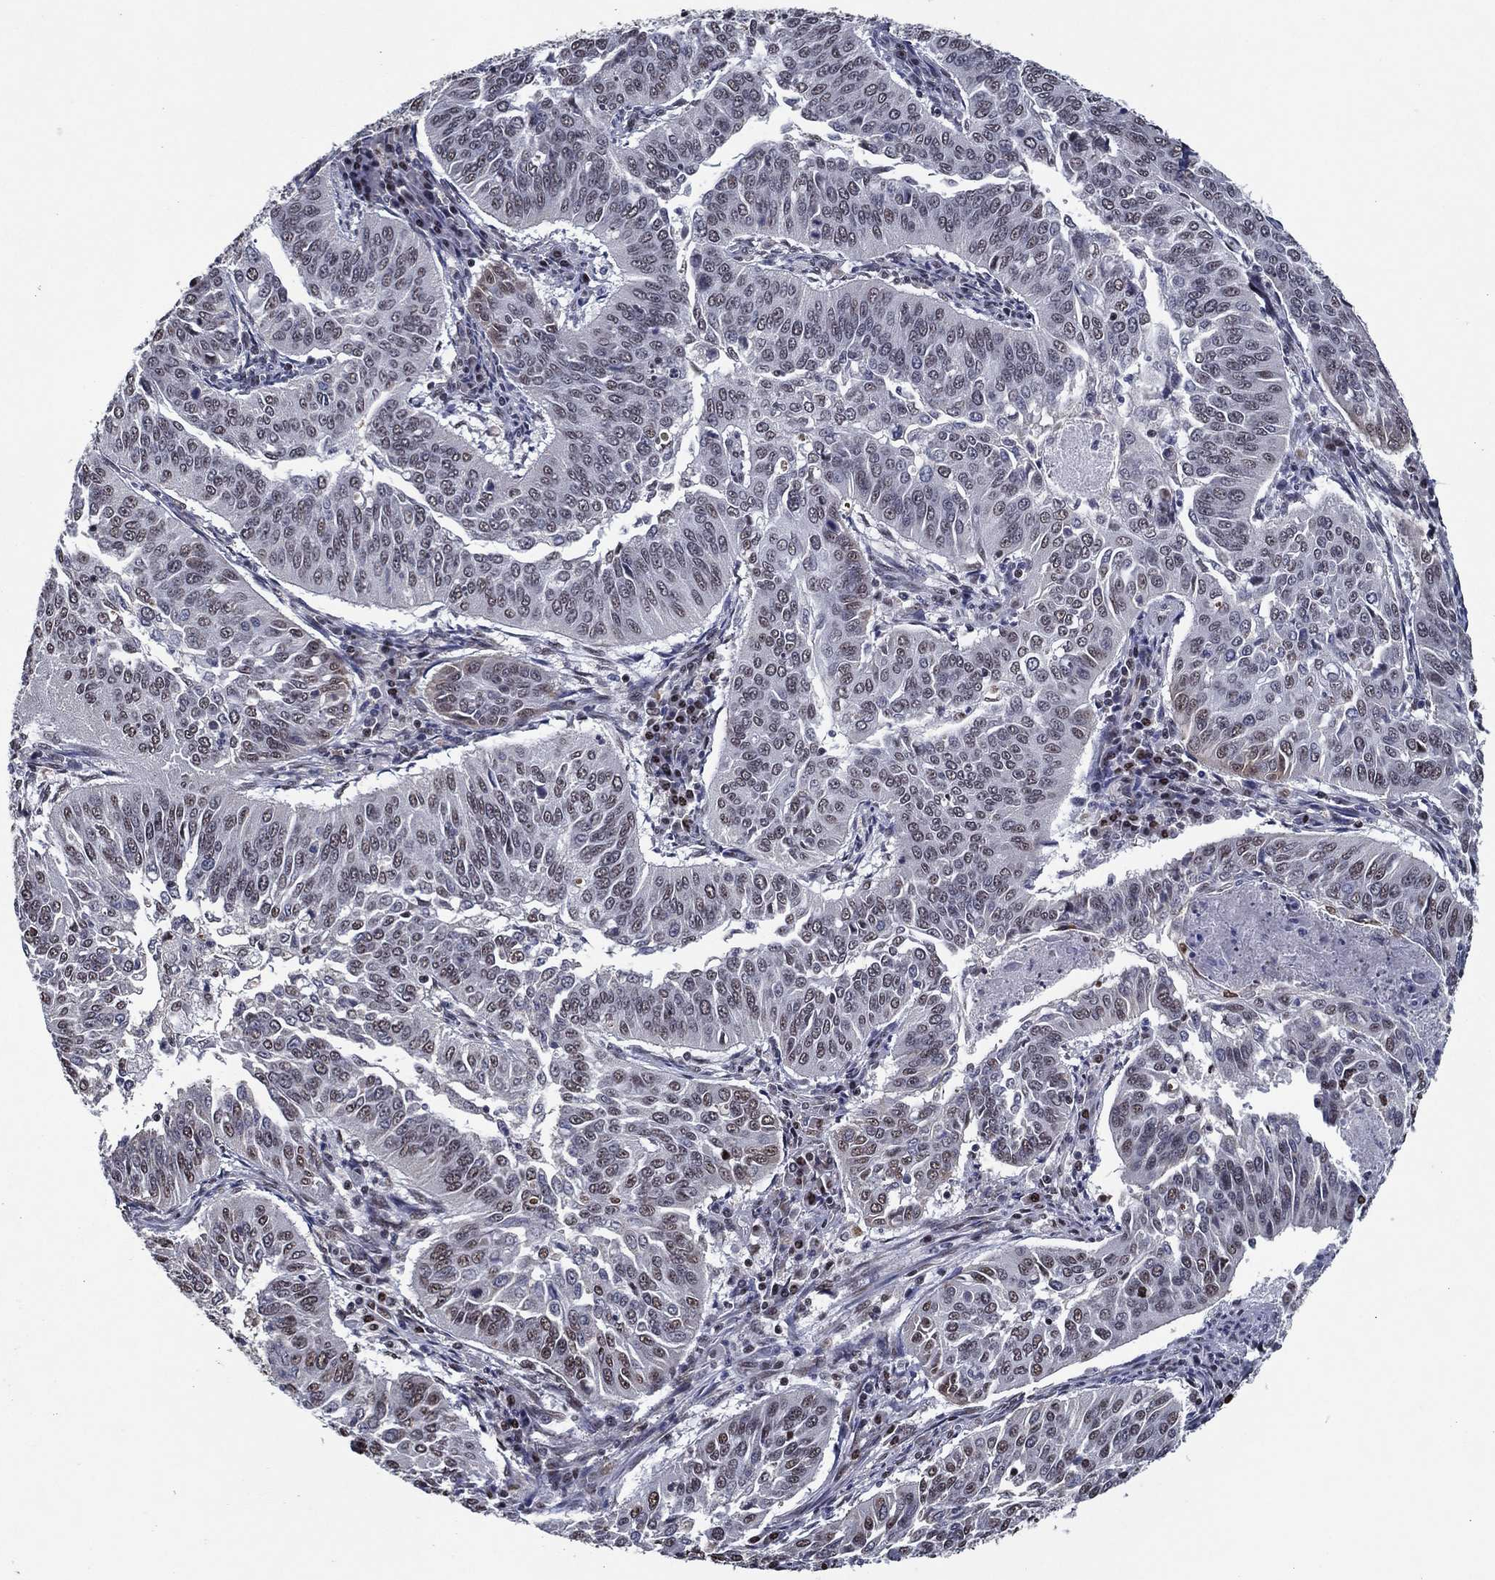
{"staining": {"intensity": "weak", "quantity": "<25%", "location": "nuclear"}, "tissue": "cervical cancer", "cell_type": "Tumor cells", "image_type": "cancer", "snomed": [{"axis": "morphology", "description": "Normal tissue, NOS"}, {"axis": "morphology", "description": "Squamous cell carcinoma, NOS"}, {"axis": "topography", "description": "Cervix"}], "caption": "Squamous cell carcinoma (cervical) stained for a protein using IHC reveals no expression tumor cells.", "gene": "ZBTB42", "patient": {"sex": "female", "age": 39}}